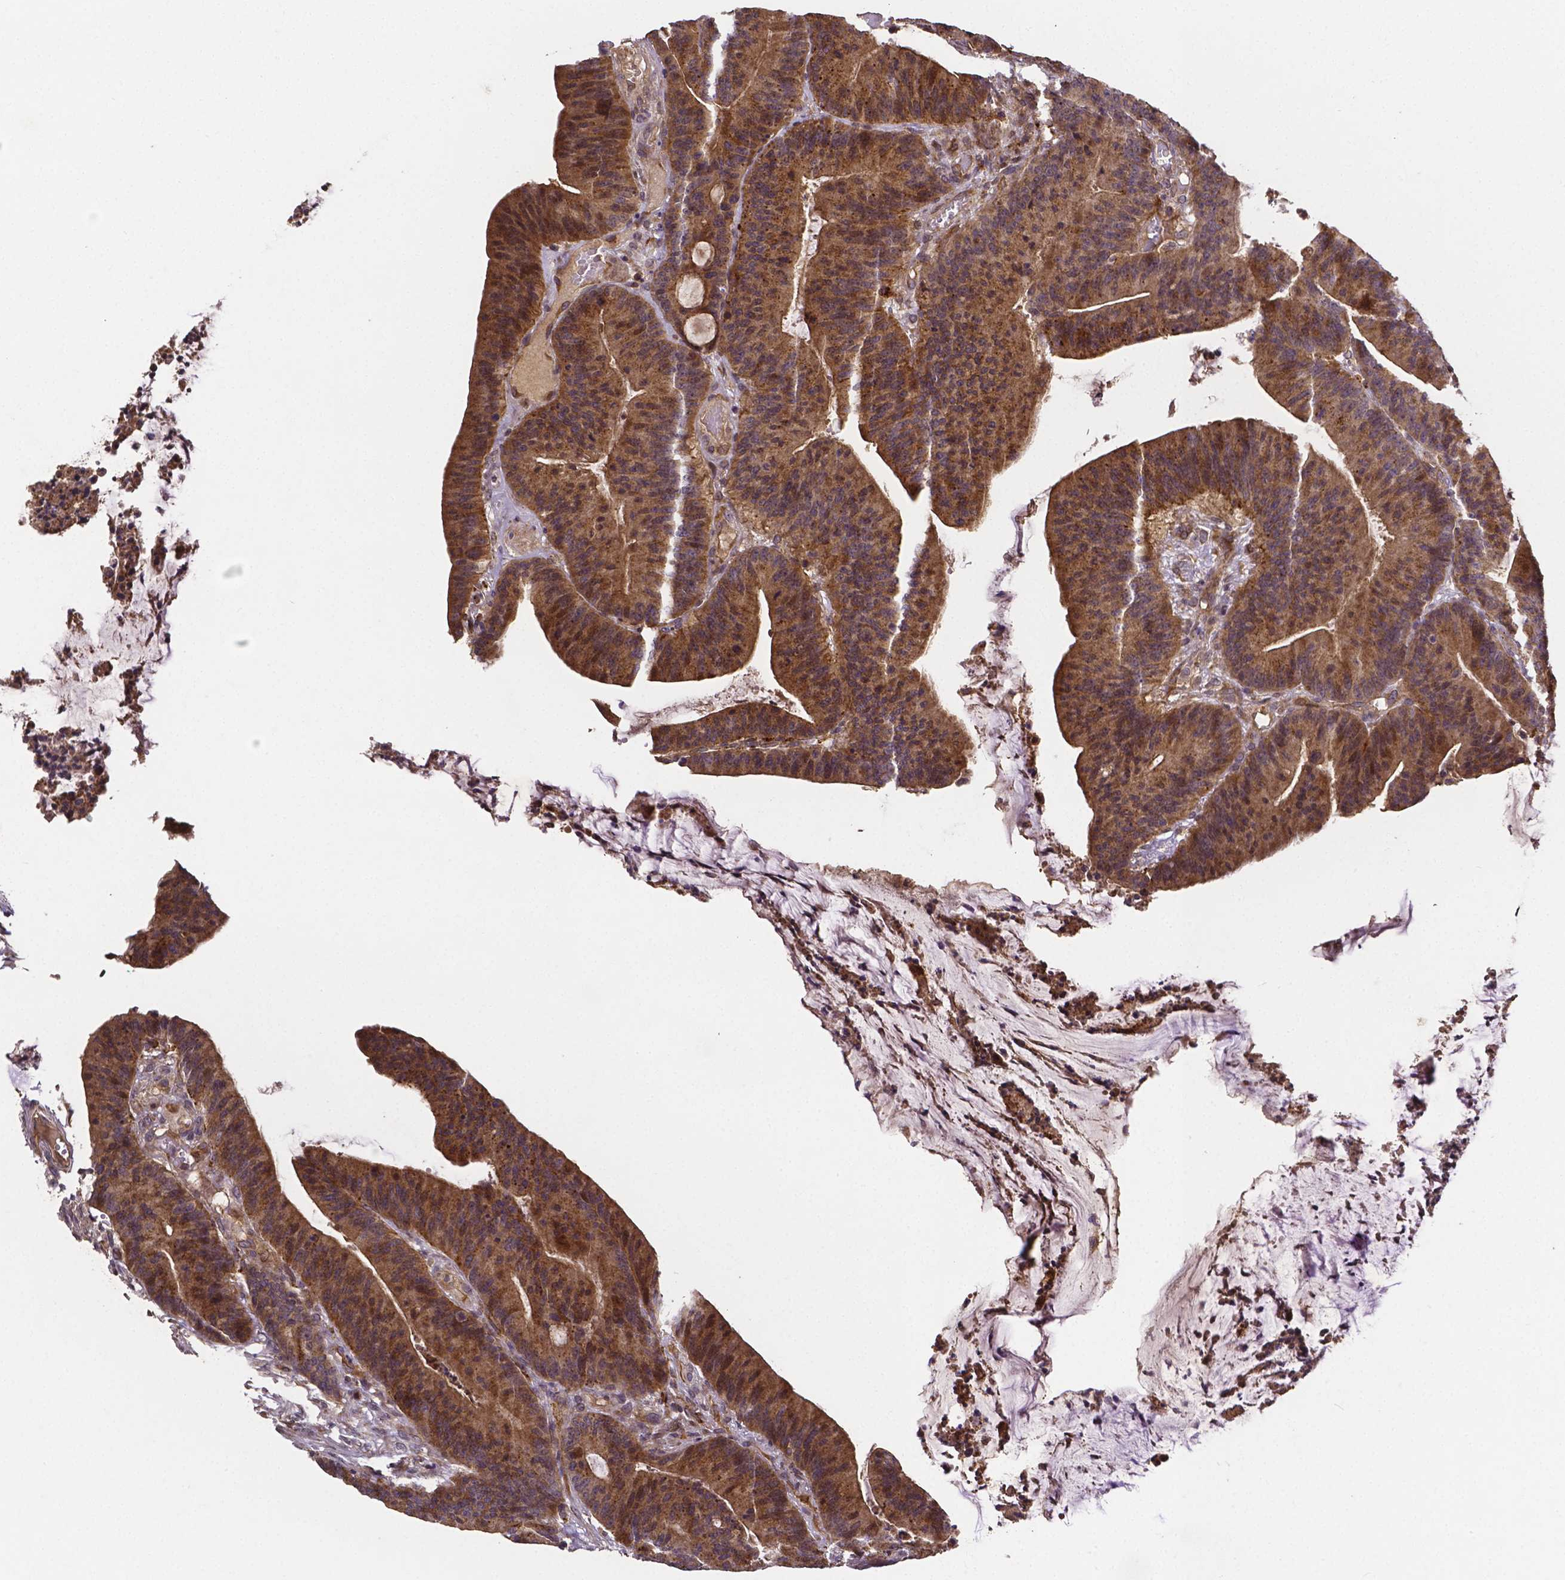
{"staining": {"intensity": "moderate", "quantity": ">75%", "location": "cytoplasmic/membranous,nuclear"}, "tissue": "colorectal cancer", "cell_type": "Tumor cells", "image_type": "cancer", "snomed": [{"axis": "morphology", "description": "Adenocarcinoma, NOS"}, {"axis": "topography", "description": "Colon"}], "caption": "This is an image of immunohistochemistry staining of colorectal cancer (adenocarcinoma), which shows moderate staining in the cytoplasmic/membranous and nuclear of tumor cells.", "gene": "RNF123", "patient": {"sex": "female", "age": 78}}